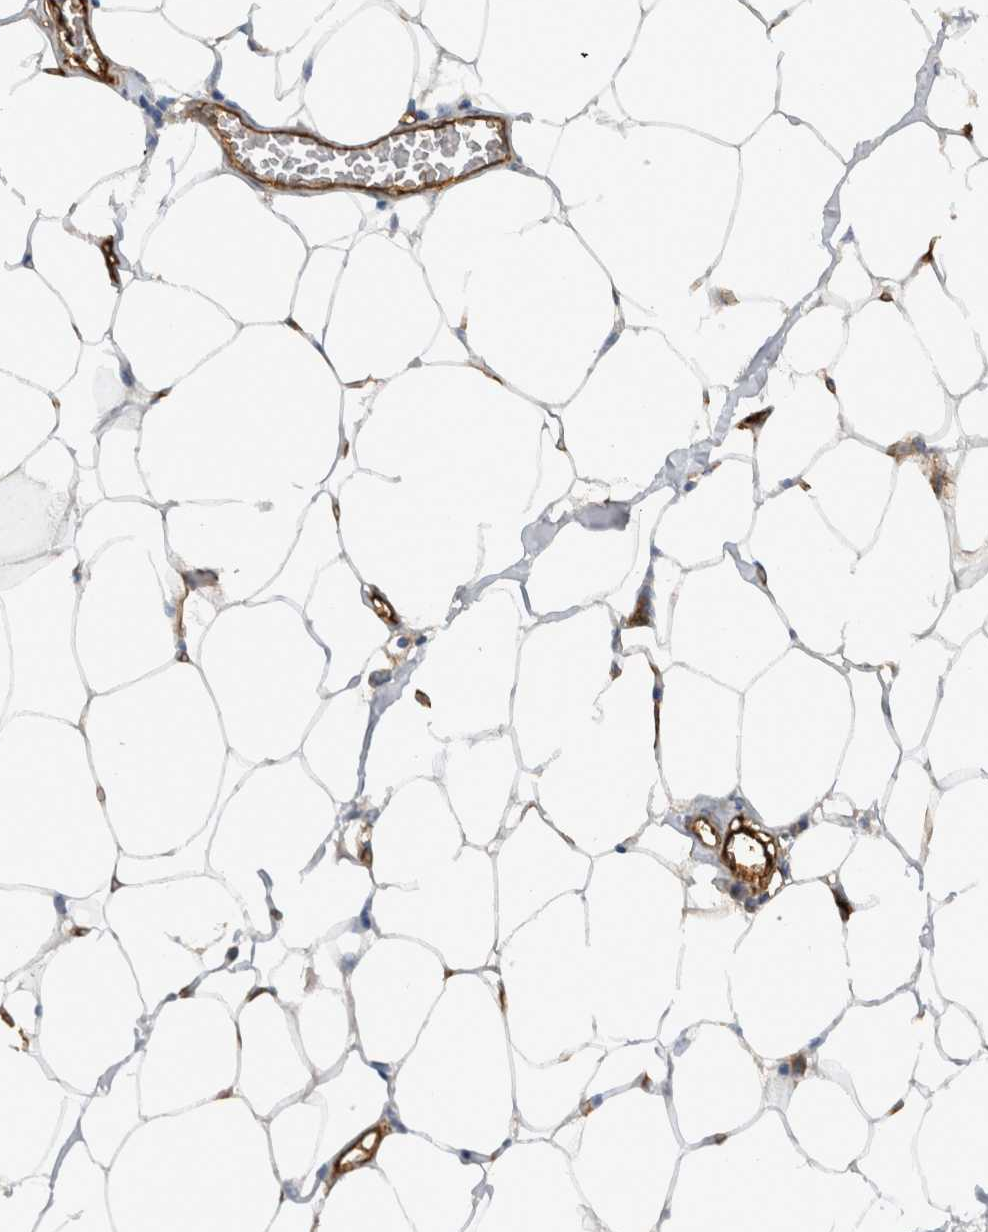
{"staining": {"intensity": "moderate", "quantity": "25%-75%", "location": "cytoplasmic/membranous"}, "tissue": "adipose tissue", "cell_type": "Adipocytes", "image_type": "normal", "snomed": [{"axis": "morphology", "description": "Normal tissue, NOS"}, {"axis": "morphology", "description": "Adenocarcinoma, NOS"}, {"axis": "topography", "description": "Colon"}, {"axis": "topography", "description": "Peripheral nerve tissue"}], "caption": "Immunohistochemistry (IHC) staining of normal adipose tissue, which demonstrates medium levels of moderate cytoplasmic/membranous staining in about 25%-75% of adipocytes indicating moderate cytoplasmic/membranous protein expression. The staining was performed using DAB (brown) for protein detection and nuclei were counterstained in hematoxylin (blue).", "gene": "CD59", "patient": {"sex": "male", "age": 14}}